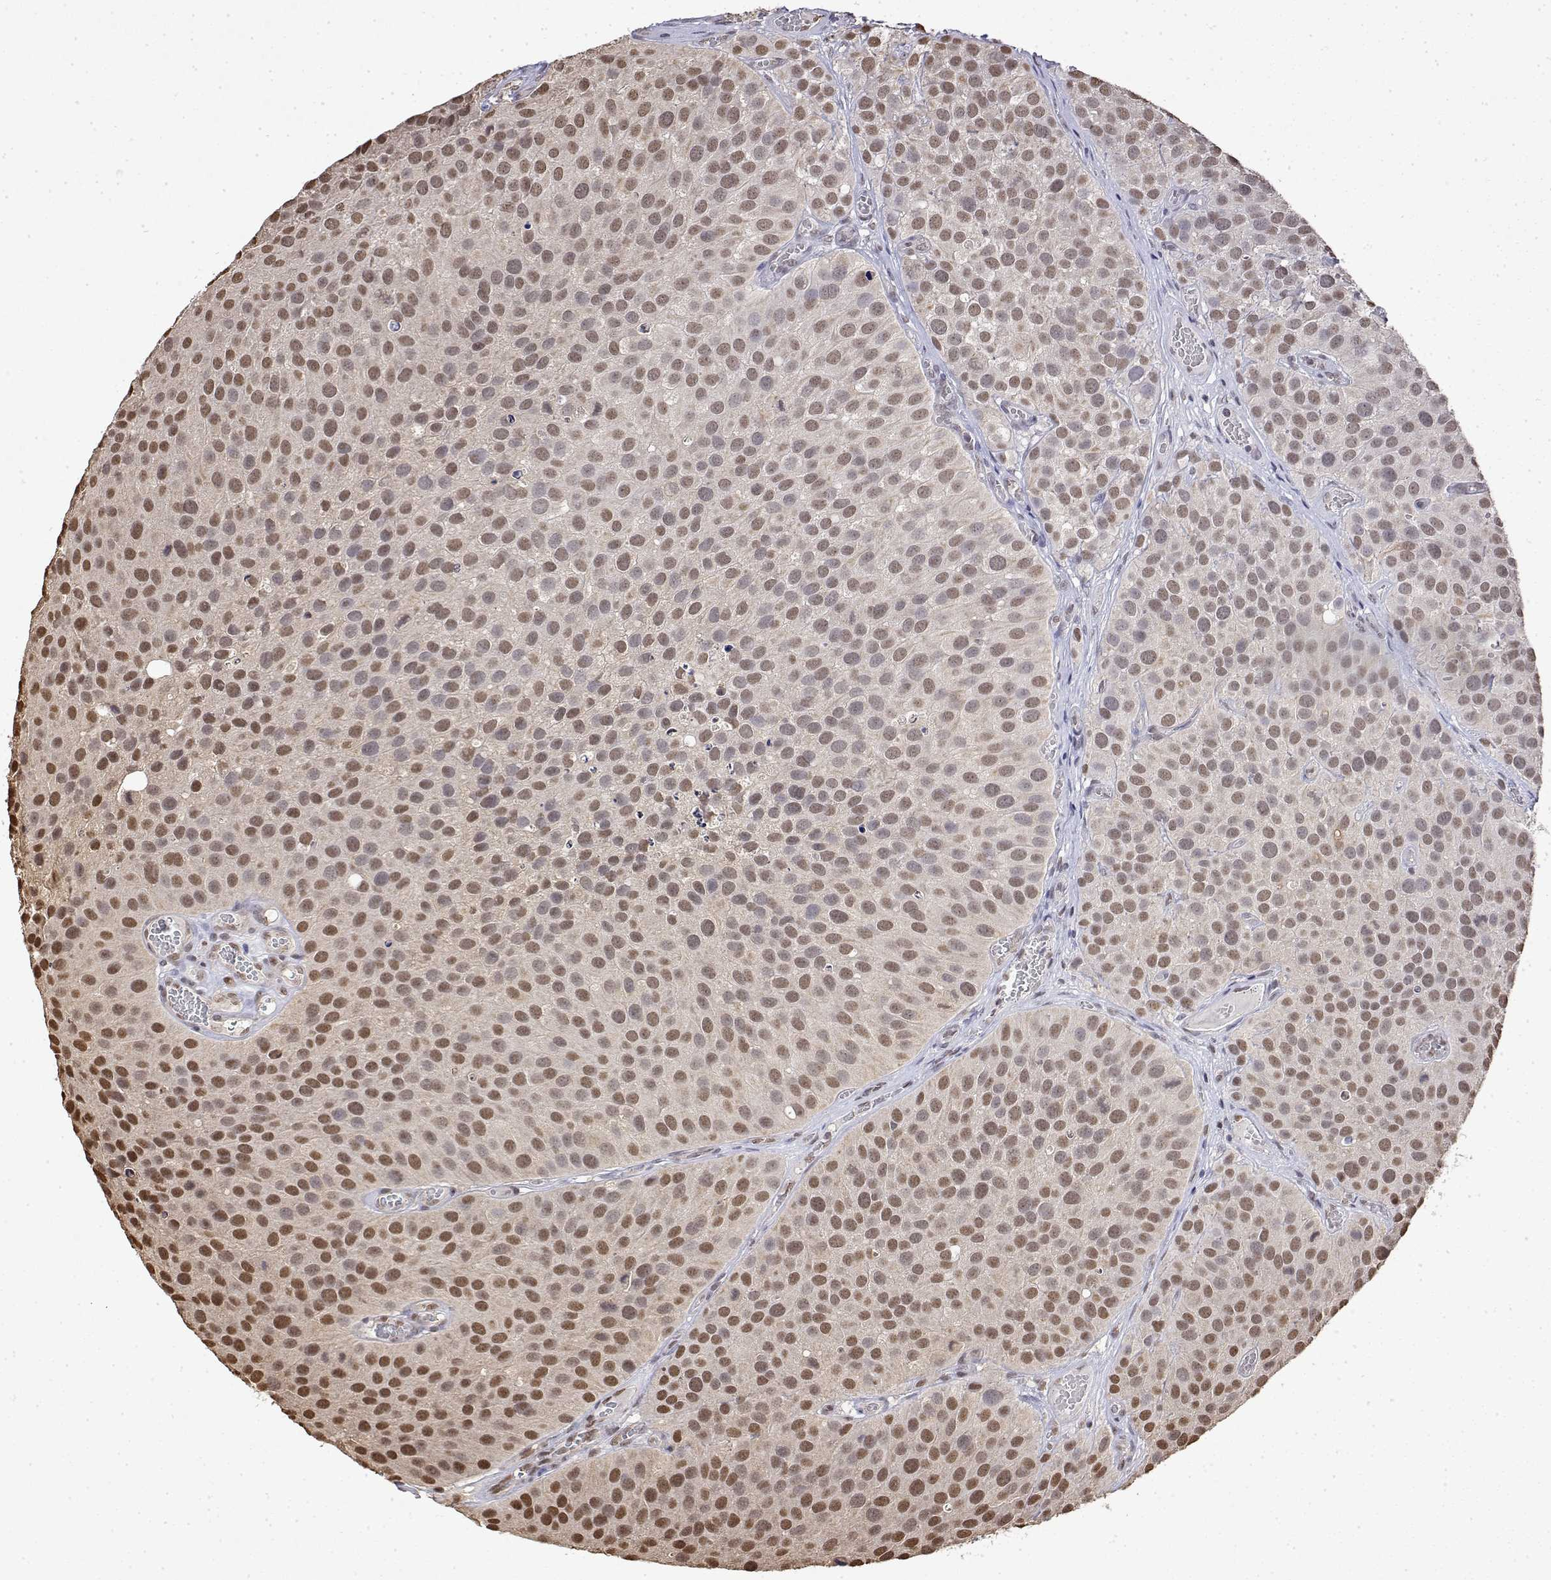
{"staining": {"intensity": "moderate", "quantity": ">75%", "location": "nuclear"}, "tissue": "urothelial cancer", "cell_type": "Tumor cells", "image_type": "cancer", "snomed": [{"axis": "morphology", "description": "Urothelial carcinoma, Low grade"}, {"axis": "topography", "description": "Urinary bladder"}], "caption": "The histopathology image exhibits a brown stain indicating the presence of a protein in the nuclear of tumor cells in urothelial carcinoma (low-grade).", "gene": "TPI1", "patient": {"sex": "female", "age": 69}}